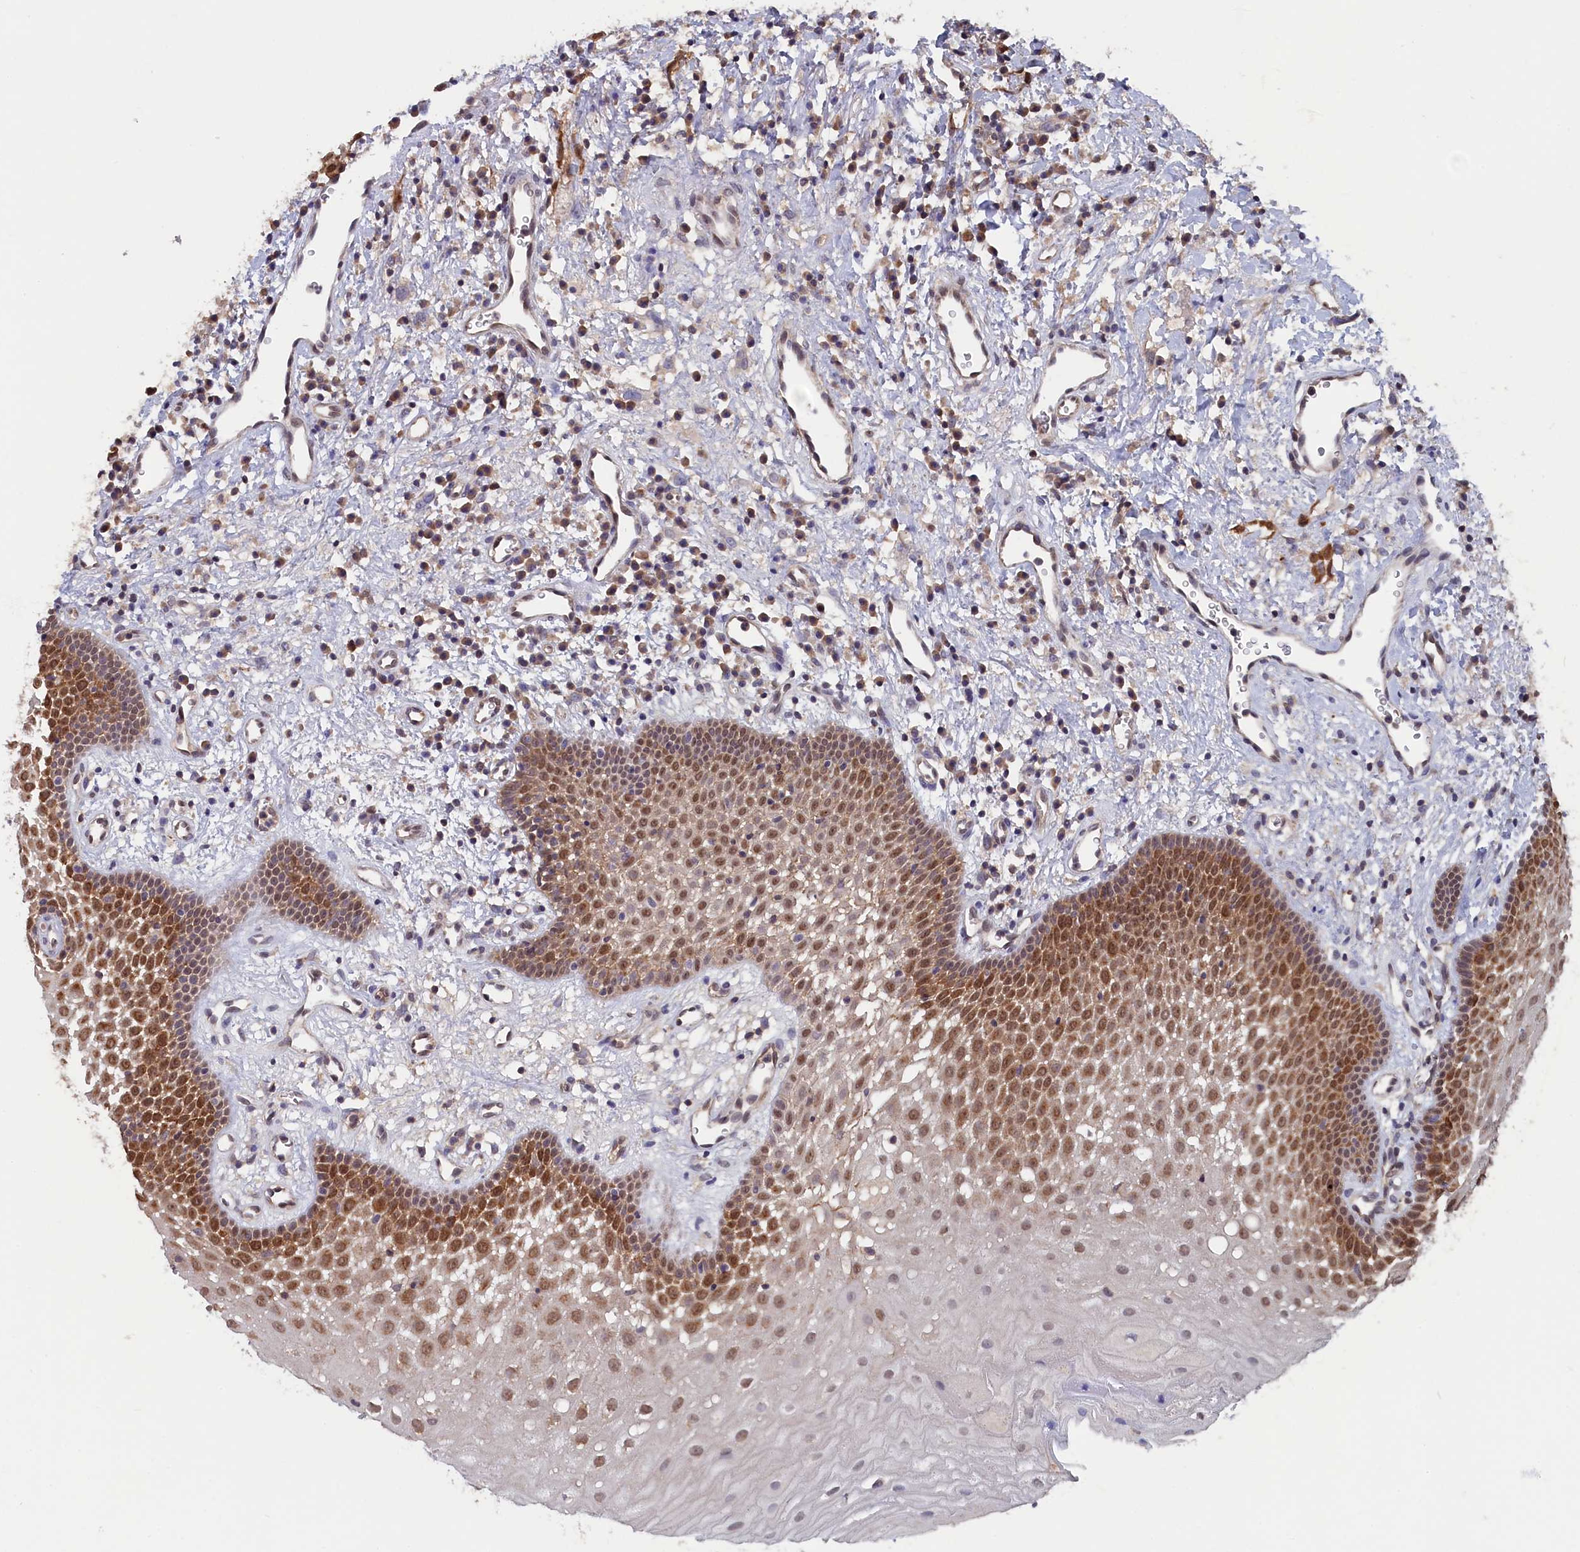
{"staining": {"intensity": "strong", "quantity": "25%-75%", "location": "cytoplasmic/membranous,nuclear"}, "tissue": "oral mucosa", "cell_type": "Squamous epithelial cells", "image_type": "normal", "snomed": [{"axis": "morphology", "description": "Normal tissue, NOS"}, {"axis": "topography", "description": "Oral tissue"}], "caption": "The immunohistochemical stain highlights strong cytoplasmic/membranous,nuclear expression in squamous epithelial cells of normal oral mucosa. The staining is performed using DAB brown chromogen to label protein expression. The nuclei are counter-stained blue using hematoxylin.", "gene": "JPT2", "patient": {"sex": "male", "age": 74}}